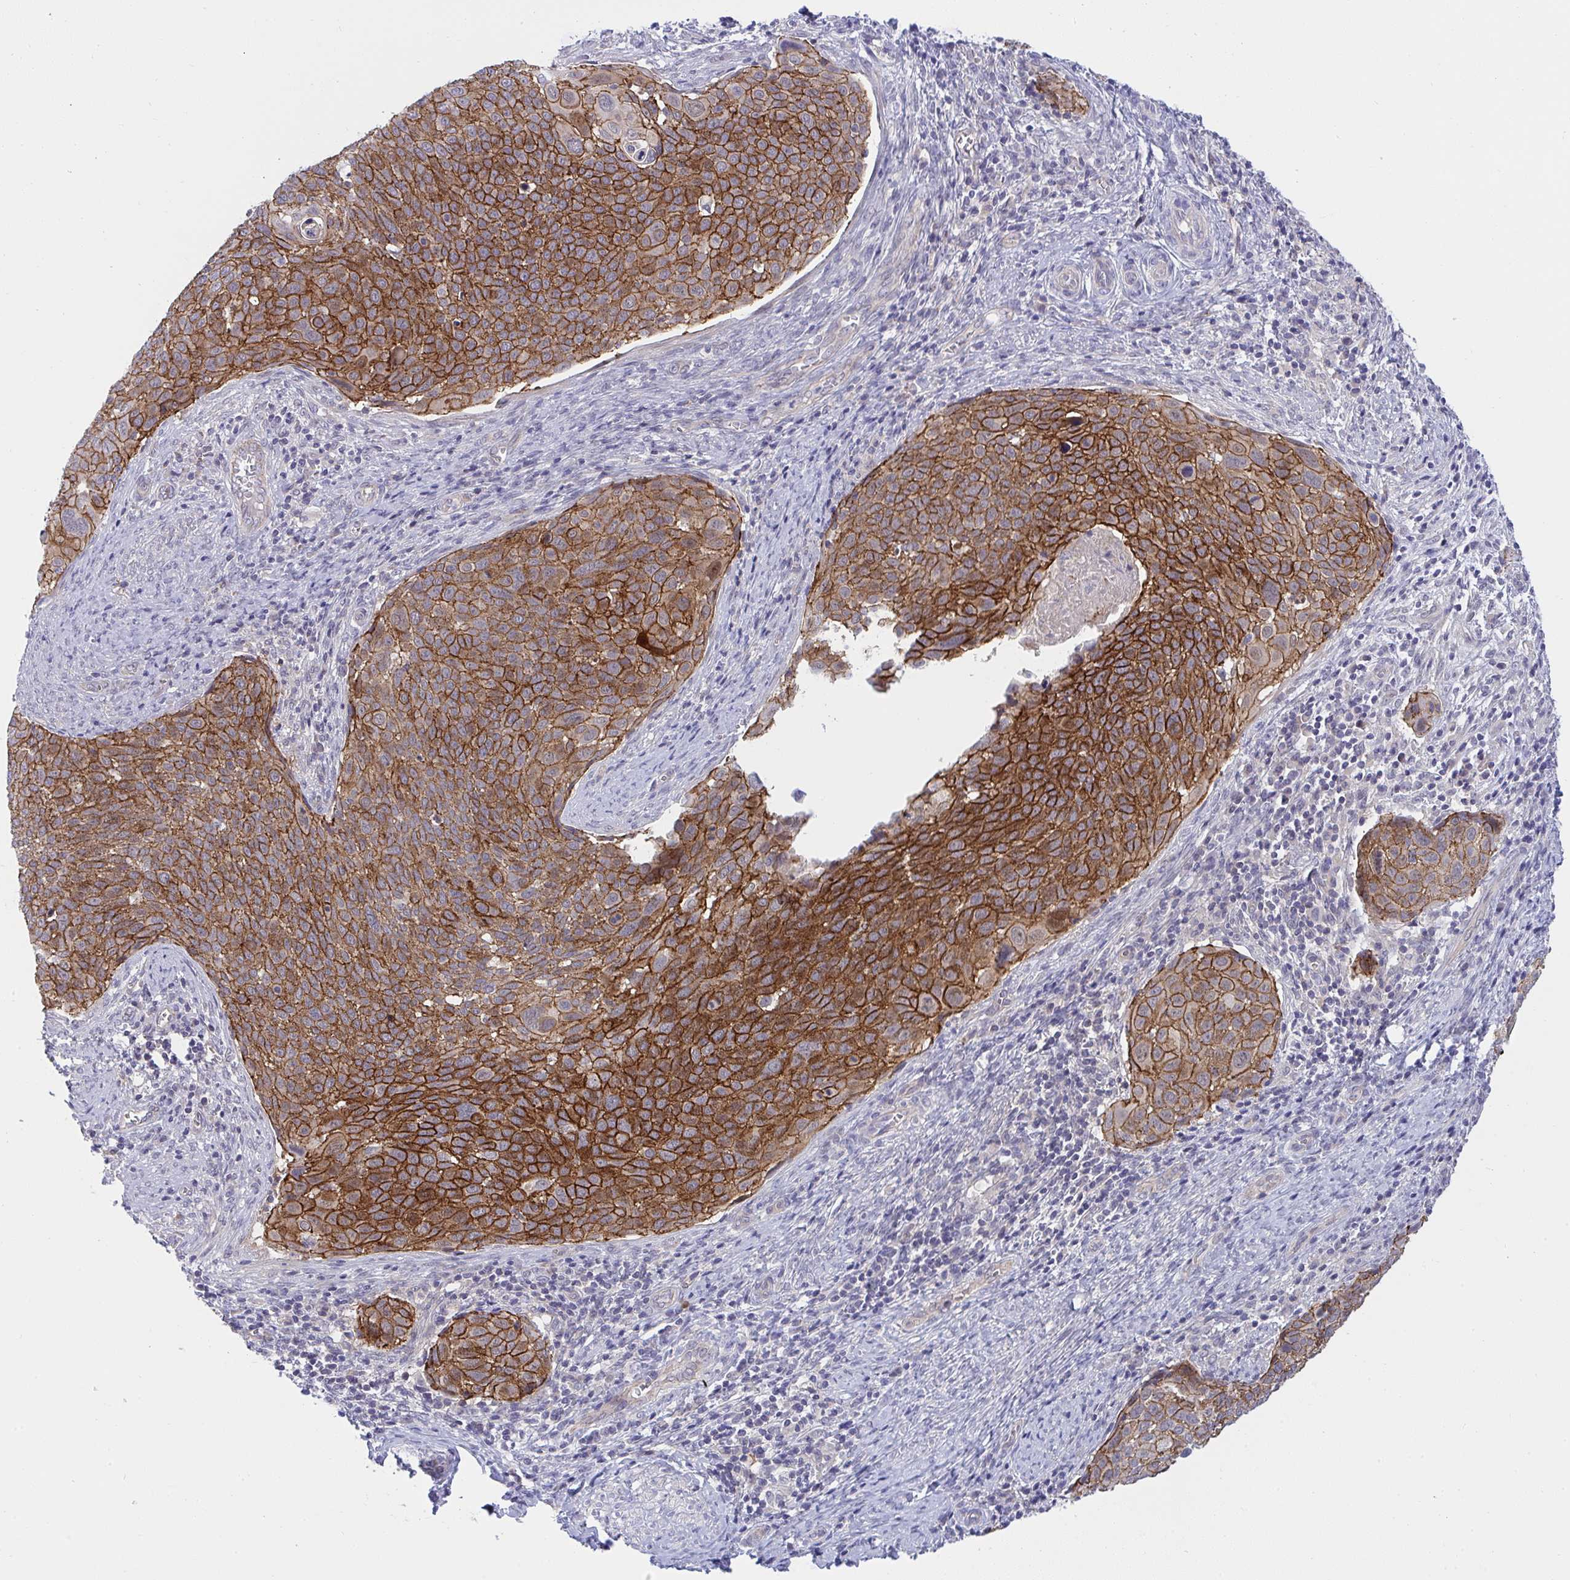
{"staining": {"intensity": "strong", "quantity": ">75%", "location": "cytoplasmic/membranous"}, "tissue": "cervical cancer", "cell_type": "Tumor cells", "image_type": "cancer", "snomed": [{"axis": "morphology", "description": "Squamous cell carcinoma, NOS"}, {"axis": "topography", "description": "Cervix"}], "caption": "IHC histopathology image of human cervical cancer stained for a protein (brown), which displays high levels of strong cytoplasmic/membranous staining in about >75% of tumor cells.", "gene": "HOXD12", "patient": {"sex": "female", "age": 39}}